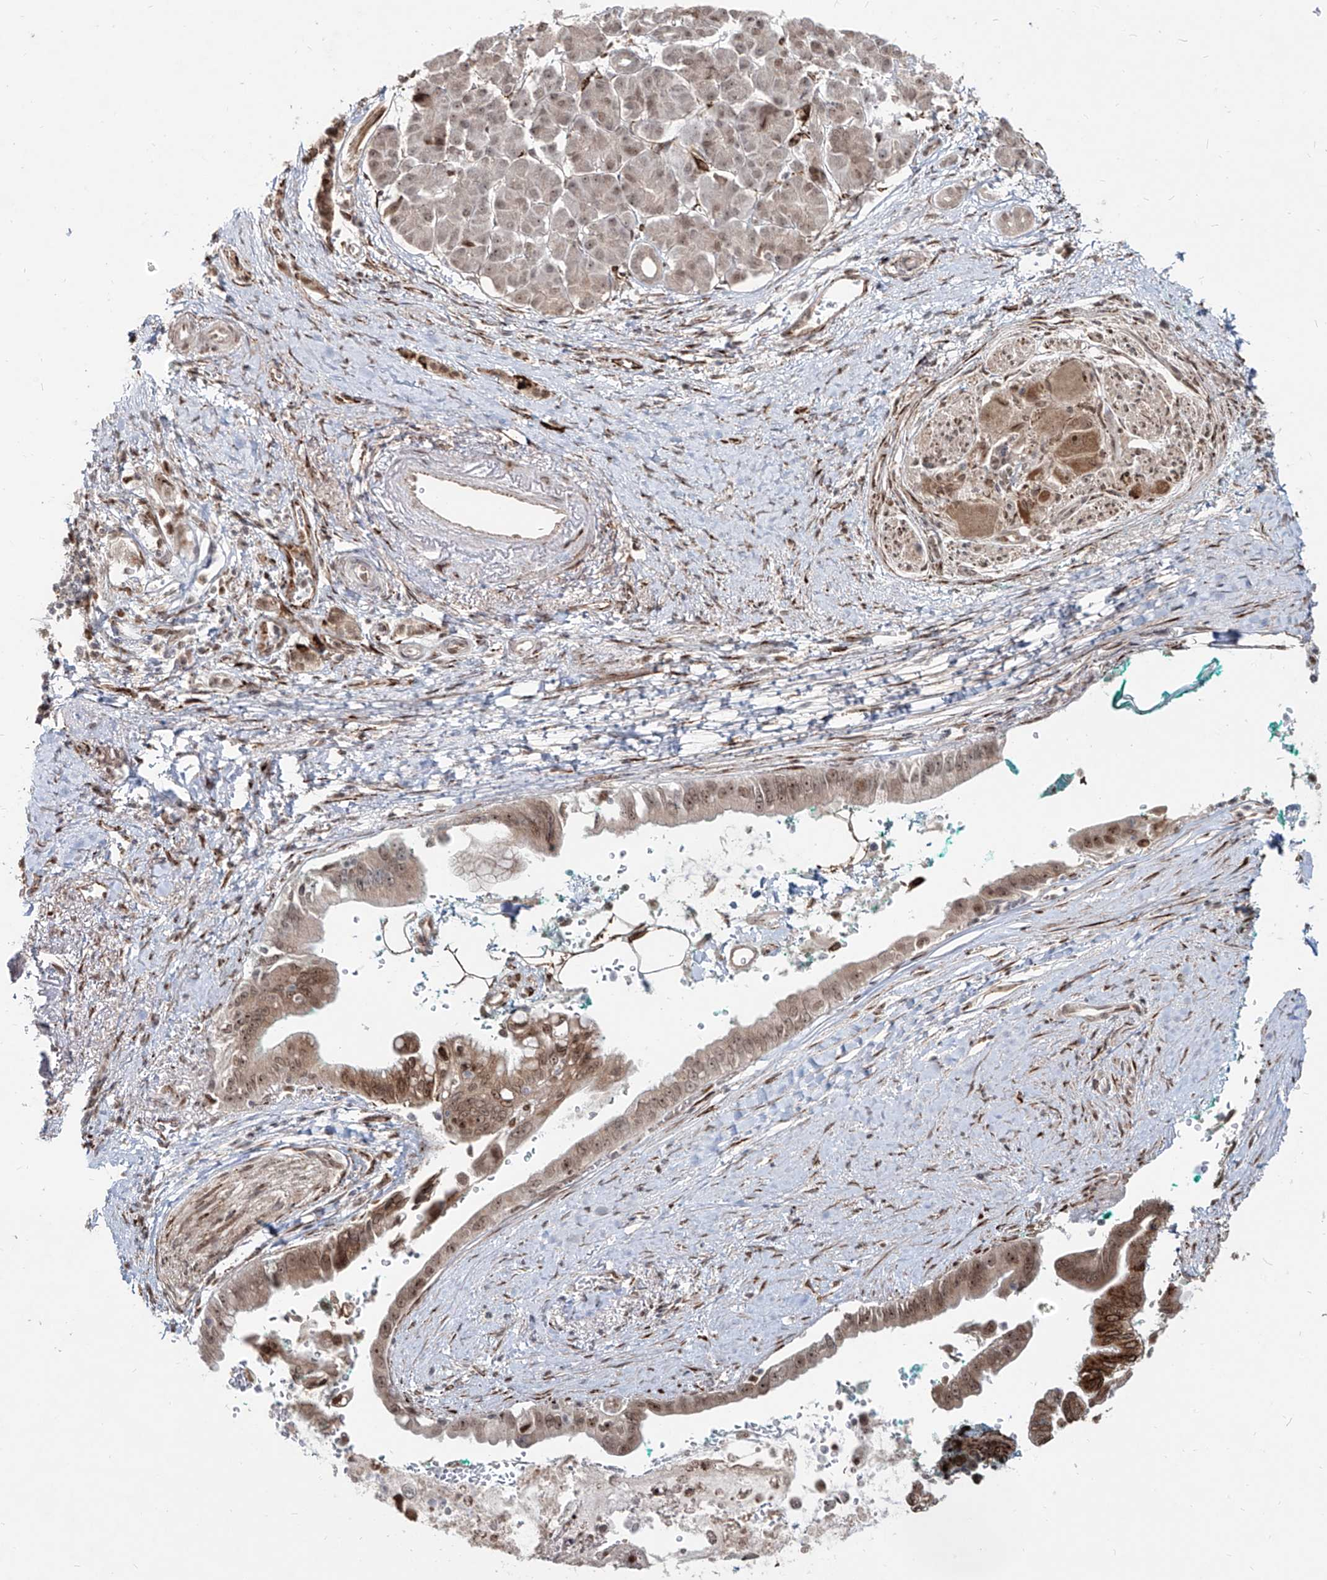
{"staining": {"intensity": "moderate", "quantity": ">75%", "location": "cytoplasmic/membranous,nuclear"}, "tissue": "pancreatic cancer", "cell_type": "Tumor cells", "image_type": "cancer", "snomed": [{"axis": "morphology", "description": "Adenocarcinoma, NOS"}, {"axis": "topography", "description": "Pancreas"}], "caption": "Tumor cells demonstrate moderate cytoplasmic/membranous and nuclear positivity in about >75% of cells in pancreatic adenocarcinoma.", "gene": "ZNF710", "patient": {"sex": "male", "age": 78}}